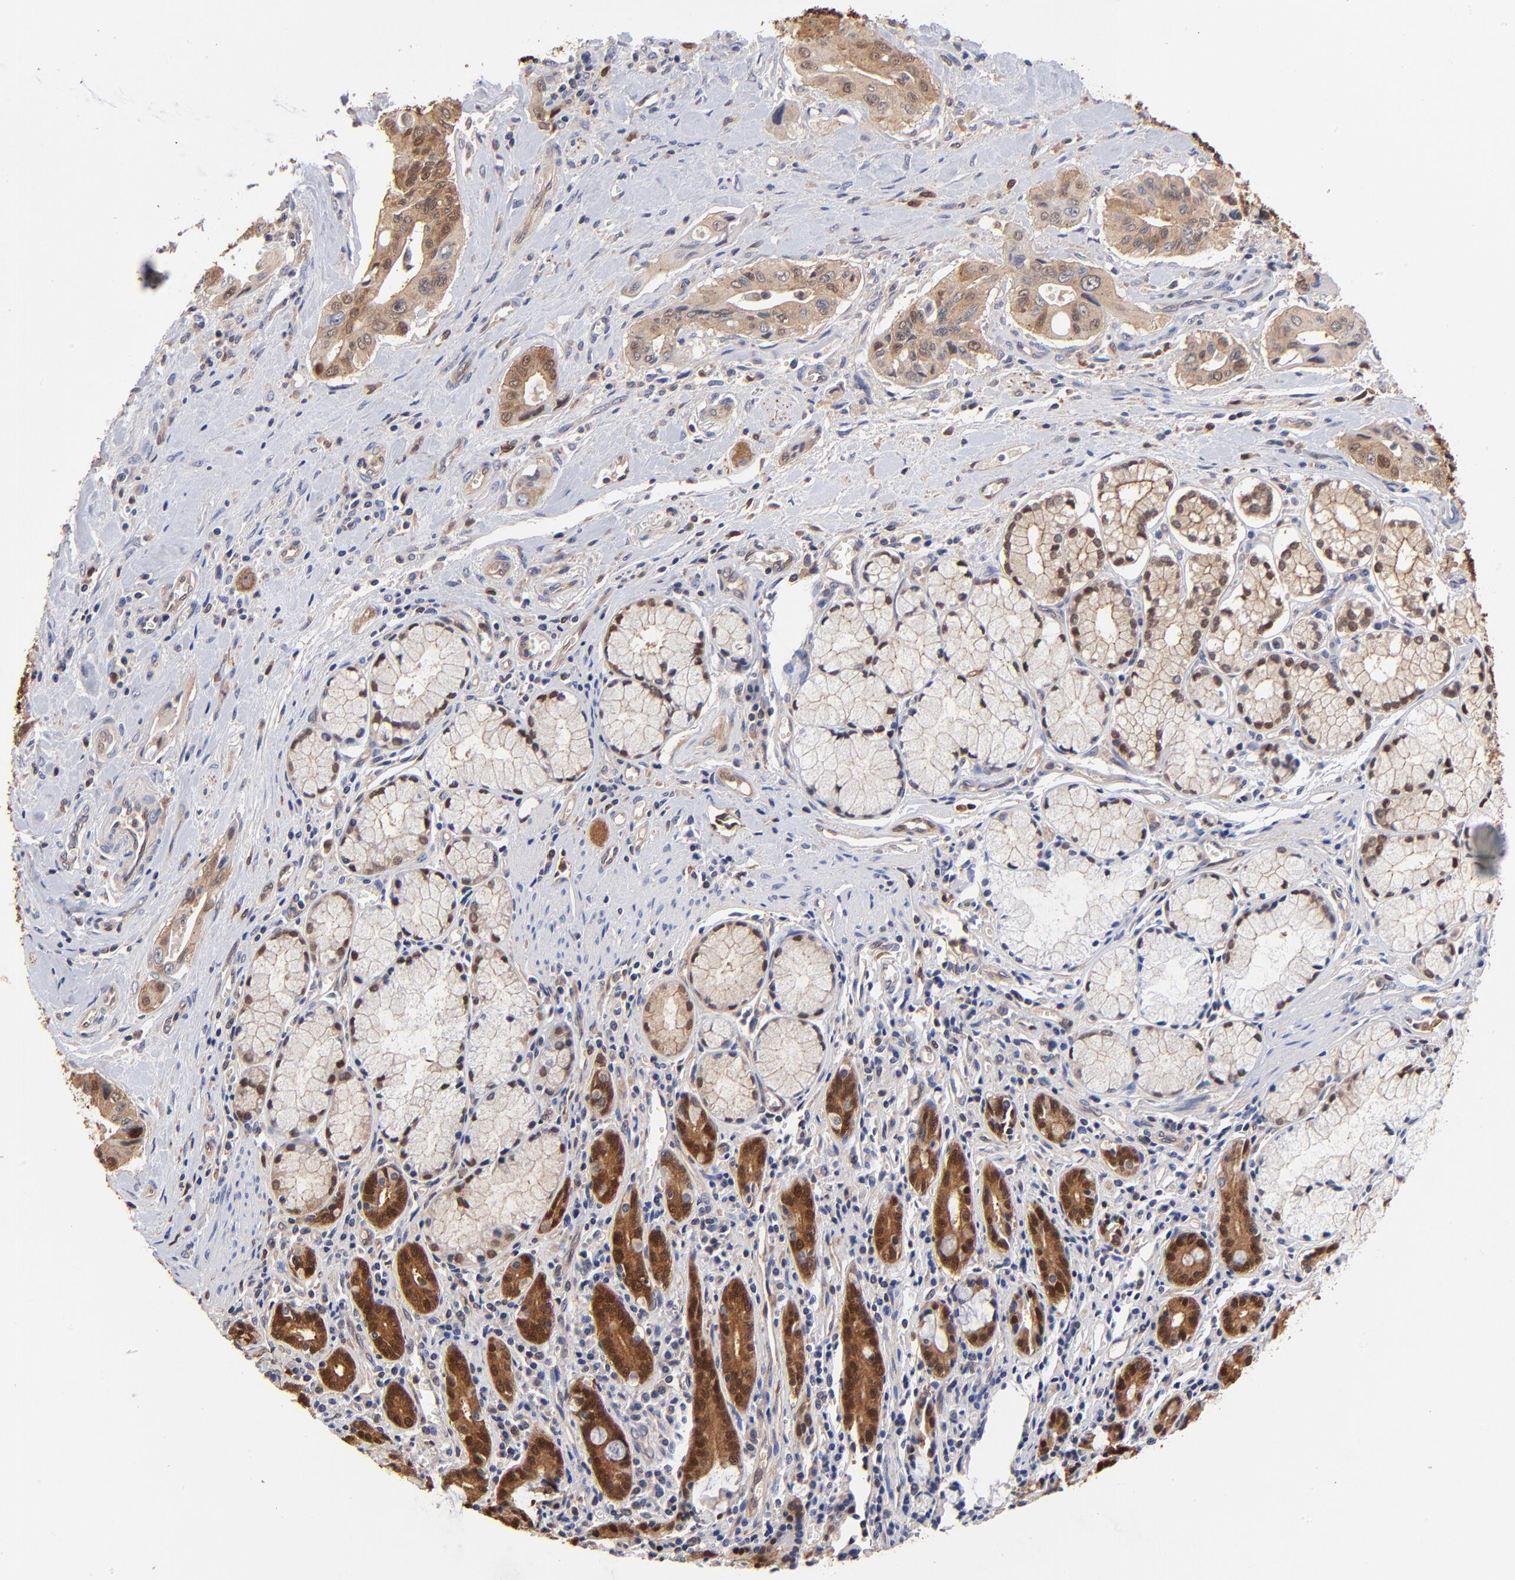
{"staining": {"intensity": "moderate", "quantity": "25%-75%", "location": "cytoplasmic/membranous,nuclear"}, "tissue": "pancreatic cancer", "cell_type": "Tumor cells", "image_type": "cancer", "snomed": [{"axis": "morphology", "description": "Adenocarcinoma, NOS"}, {"axis": "topography", "description": "Pancreas"}], "caption": "Immunohistochemistry histopathology image of neoplastic tissue: human adenocarcinoma (pancreatic) stained using immunohistochemistry exhibits medium levels of moderate protein expression localized specifically in the cytoplasmic/membranous and nuclear of tumor cells, appearing as a cytoplasmic/membranous and nuclear brown color.", "gene": "DCTPP1", "patient": {"sex": "male", "age": 77}}